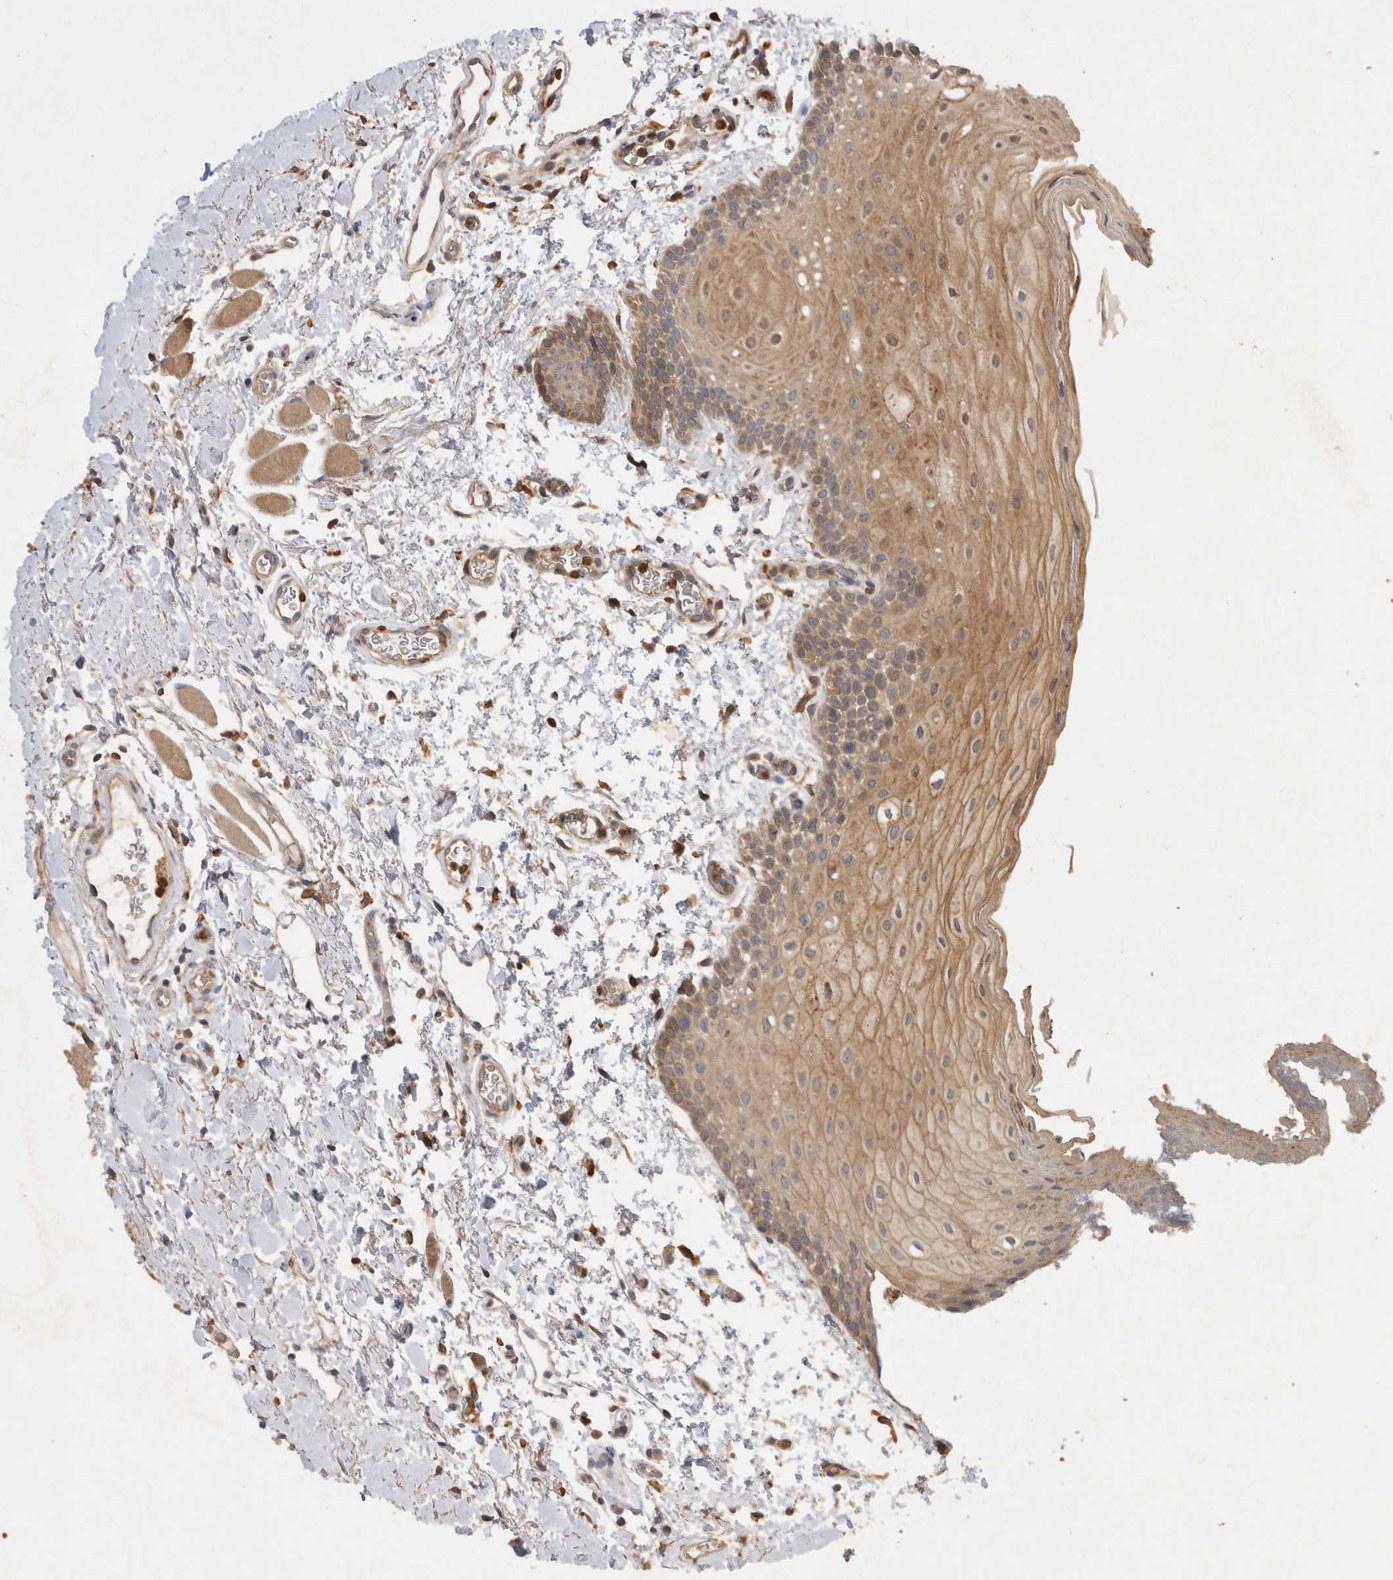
{"staining": {"intensity": "moderate", "quantity": ">75%", "location": "cytoplasmic/membranous,nuclear"}, "tissue": "oral mucosa", "cell_type": "Squamous epithelial cells", "image_type": "normal", "snomed": [{"axis": "morphology", "description": "Normal tissue, NOS"}, {"axis": "topography", "description": "Oral tissue"}], "caption": "This is a histology image of IHC staining of unremarkable oral mucosa, which shows moderate expression in the cytoplasmic/membranous,nuclear of squamous epithelial cells.", "gene": "VEPH1", "patient": {"sex": "male", "age": 62}}